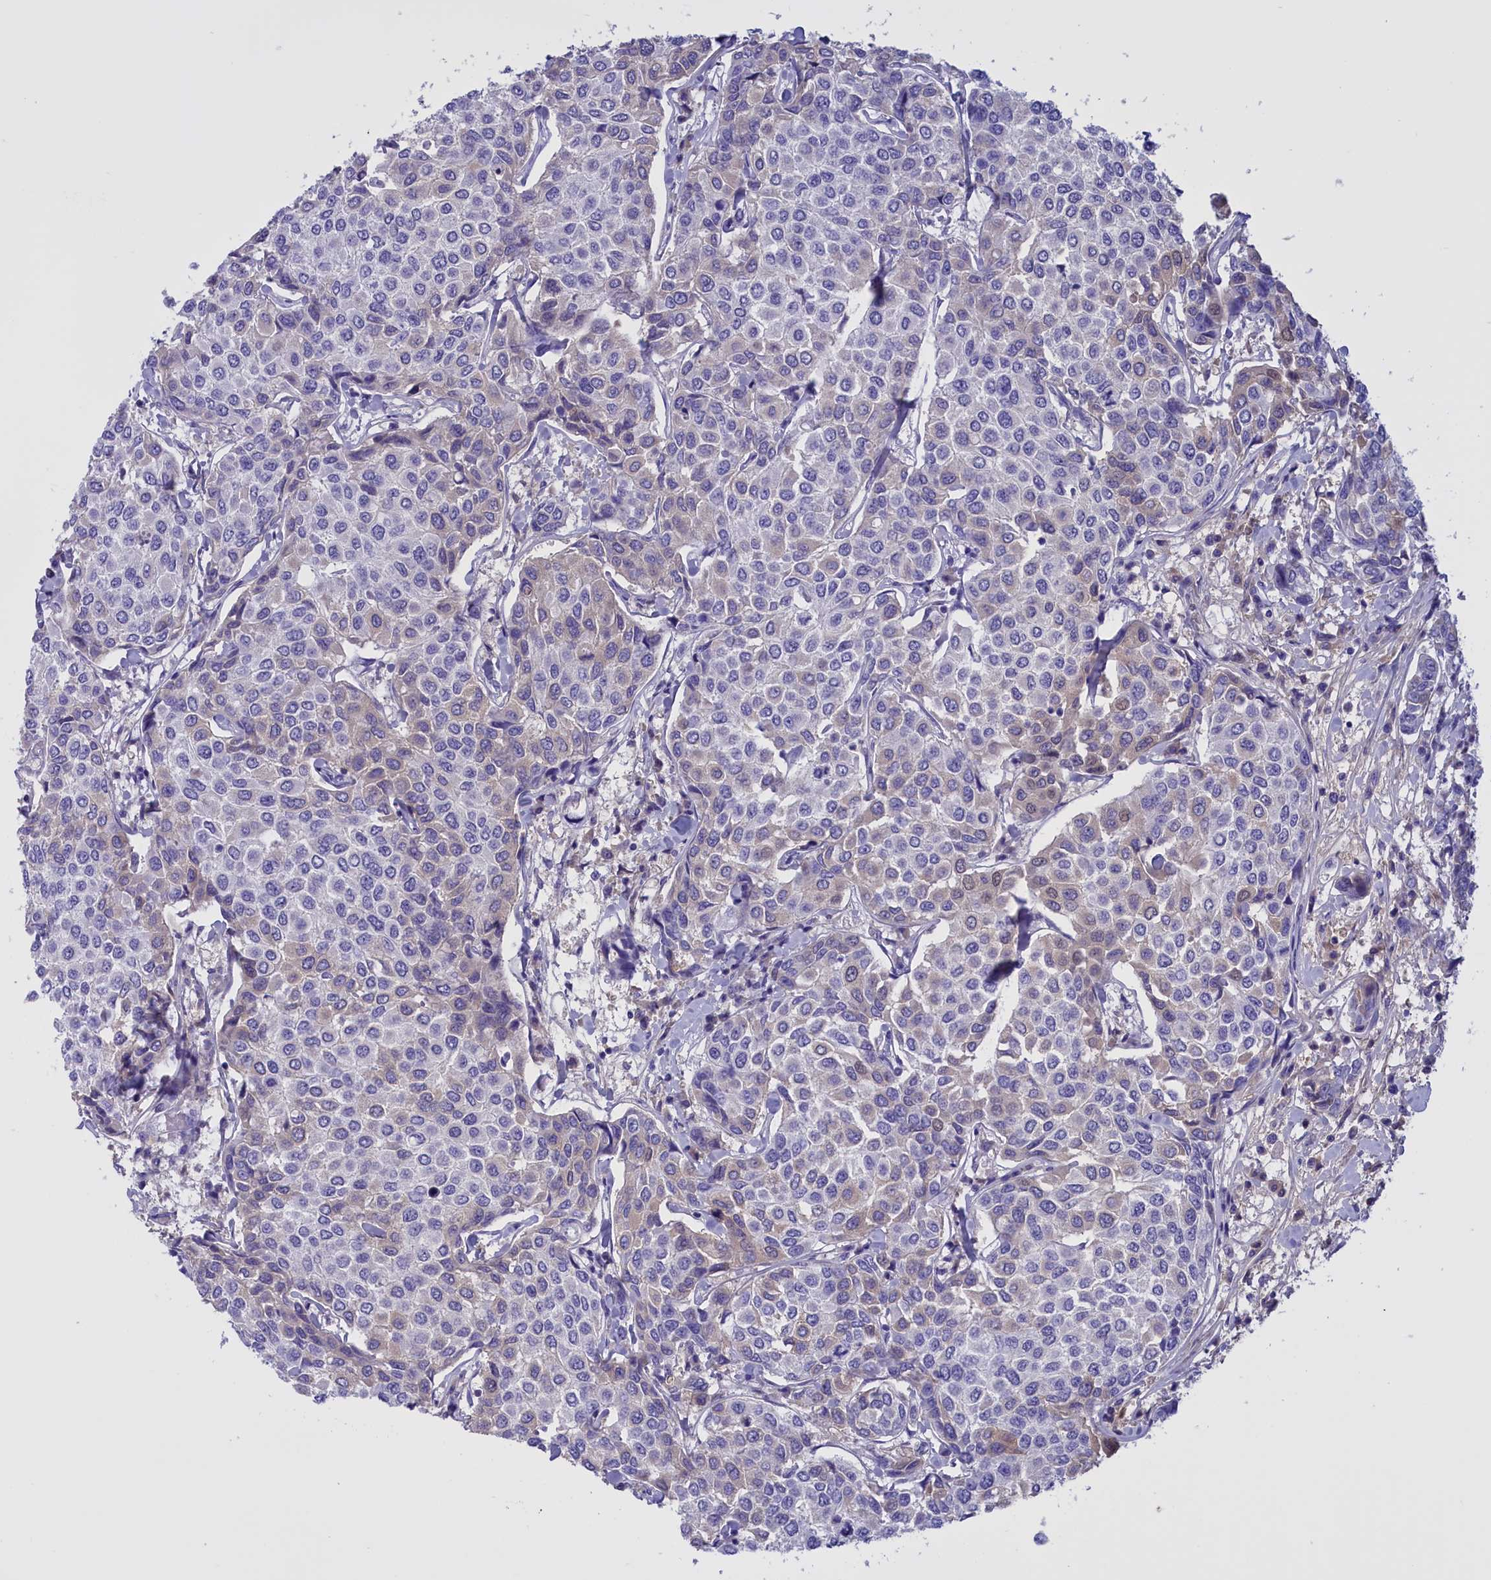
{"staining": {"intensity": "weak", "quantity": "<25%", "location": "cytoplasmic/membranous"}, "tissue": "breast cancer", "cell_type": "Tumor cells", "image_type": "cancer", "snomed": [{"axis": "morphology", "description": "Duct carcinoma"}, {"axis": "topography", "description": "Breast"}], "caption": "DAB (3,3'-diaminobenzidine) immunohistochemical staining of human breast cancer (infiltrating ductal carcinoma) displays no significant expression in tumor cells. The staining was performed using DAB (3,3'-diaminobenzidine) to visualize the protein expression in brown, while the nuclei were stained in blue with hematoxylin (Magnification: 20x).", "gene": "PROK2", "patient": {"sex": "female", "age": 55}}